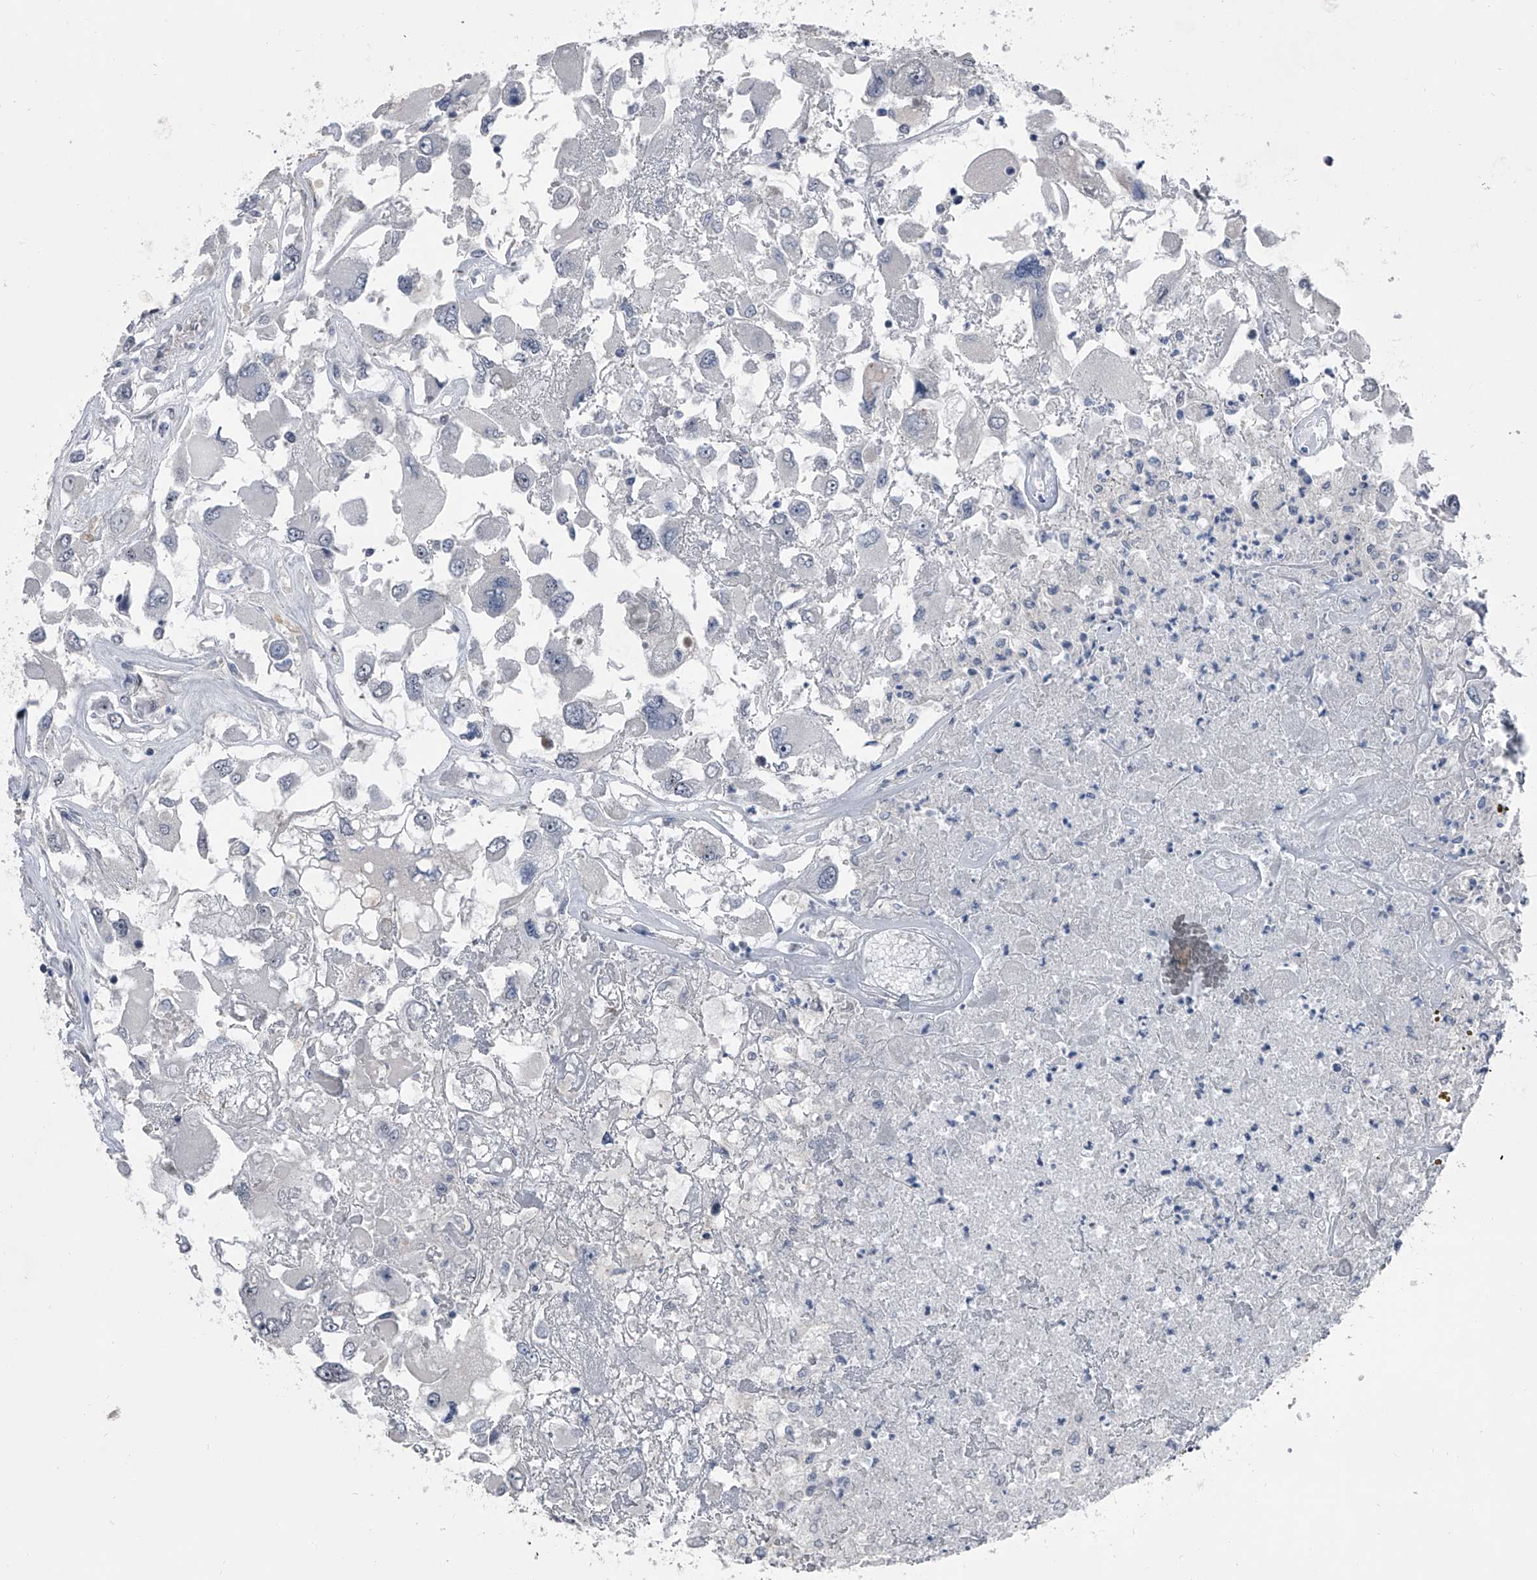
{"staining": {"intensity": "negative", "quantity": "none", "location": "none"}, "tissue": "renal cancer", "cell_type": "Tumor cells", "image_type": "cancer", "snomed": [{"axis": "morphology", "description": "Adenocarcinoma, NOS"}, {"axis": "topography", "description": "Kidney"}], "caption": "An immunohistochemistry (IHC) image of renal cancer (adenocarcinoma) is shown. There is no staining in tumor cells of renal cancer (adenocarcinoma).", "gene": "ELK4", "patient": {"sex": "female", "age": 52}}